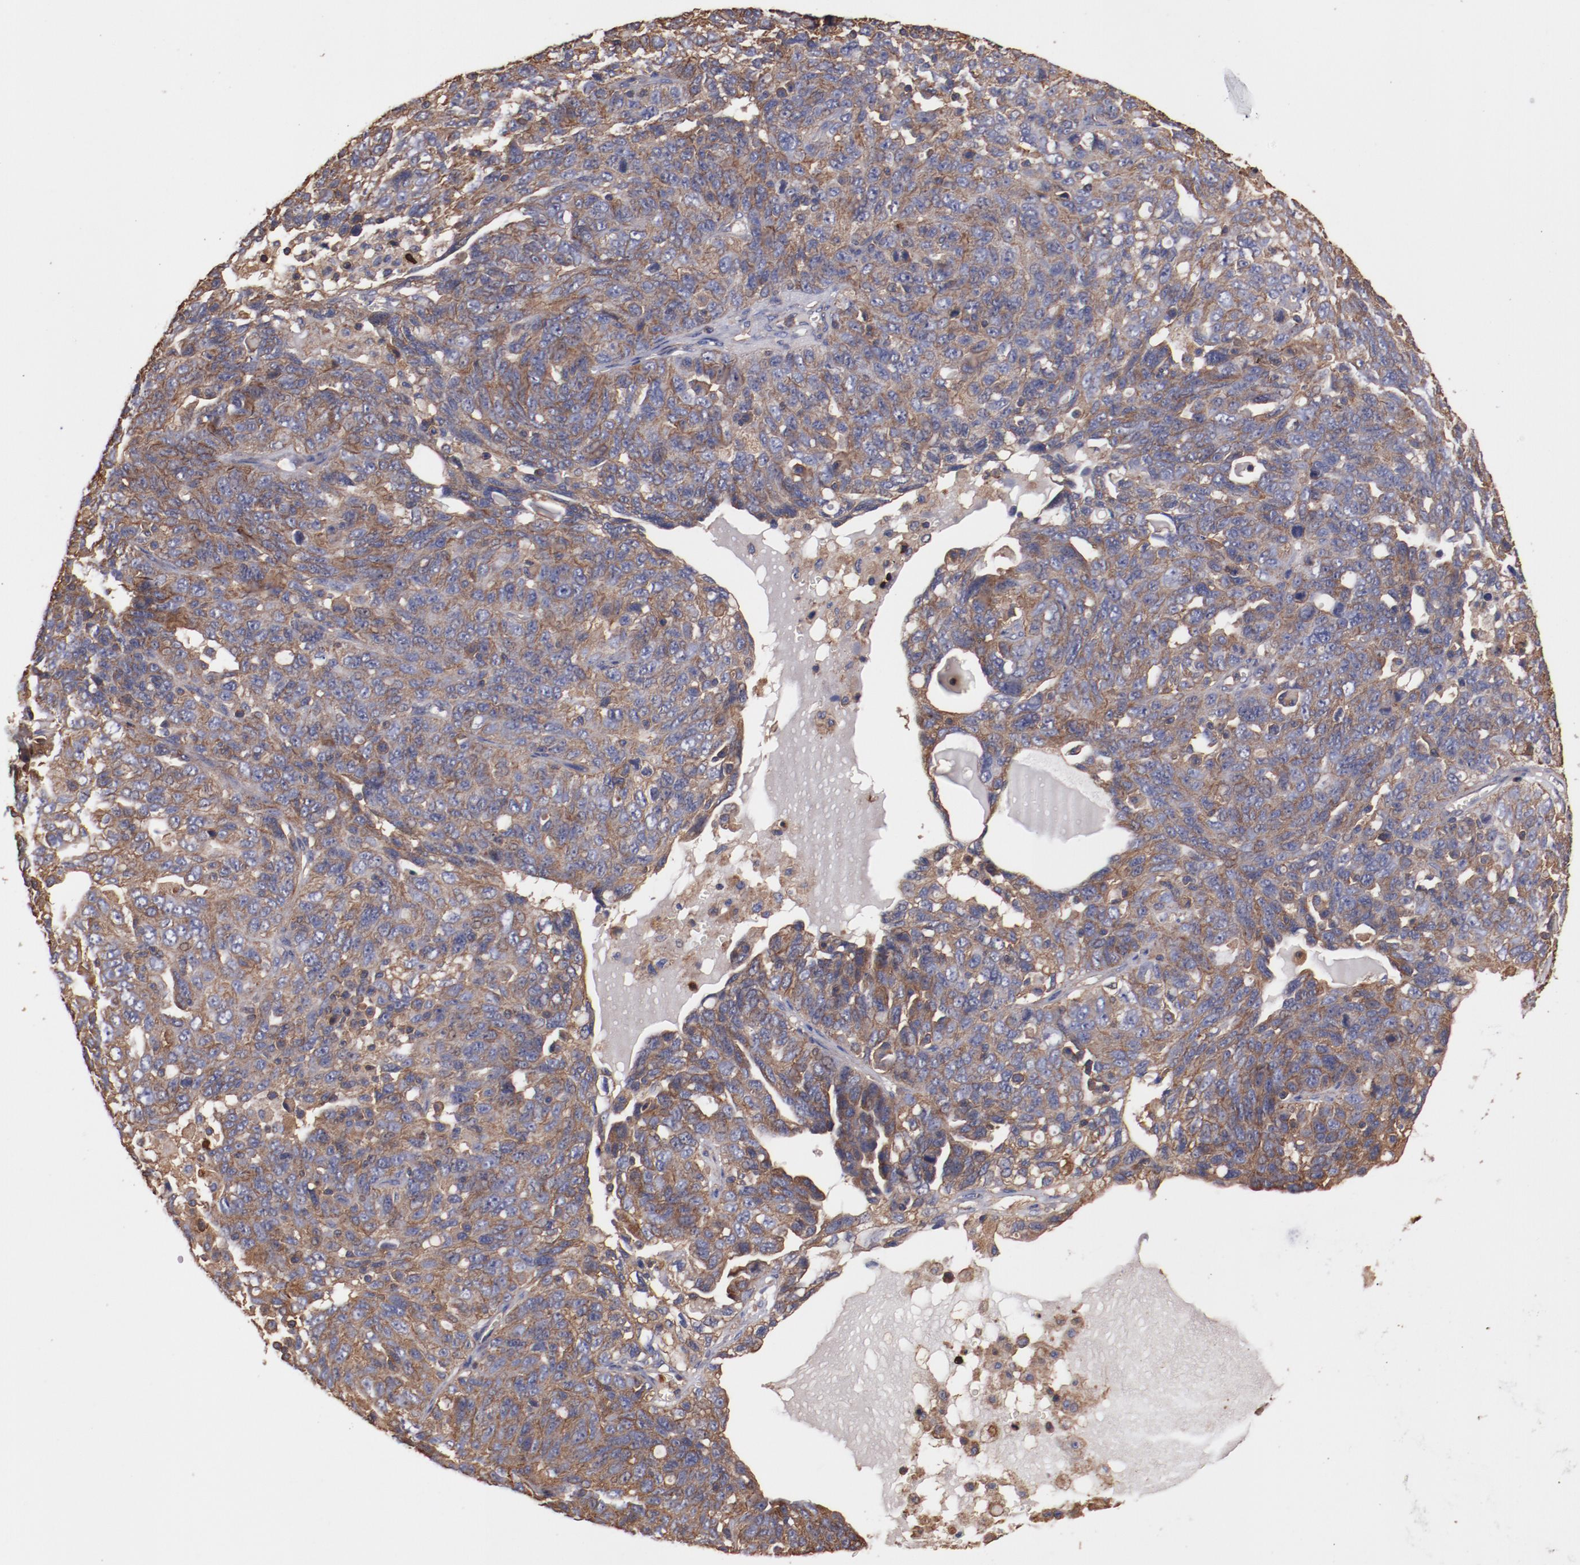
{"staining": {"intensity": "moderate", "quantity": ">75%", "location": "cytoplasmic/membranous"}, "tissue": "ovarian cancer", "cell_type": "Tumor cells", "image_type": "cancer", "snomed": [{"axis": "morphology", "description": "Cystadenocarcinoma, serous, NOS"}, {"axis": "topography", "description": "Ovary"}], "caption": "Moderate cytoplasmic/membranous staining is seen in approximately >75% of tumor cells in ovarian cancer (serous cystadenocarcinoma).", "gene": "TMOD3", "patient": {"sex": "female", "age": 71}}